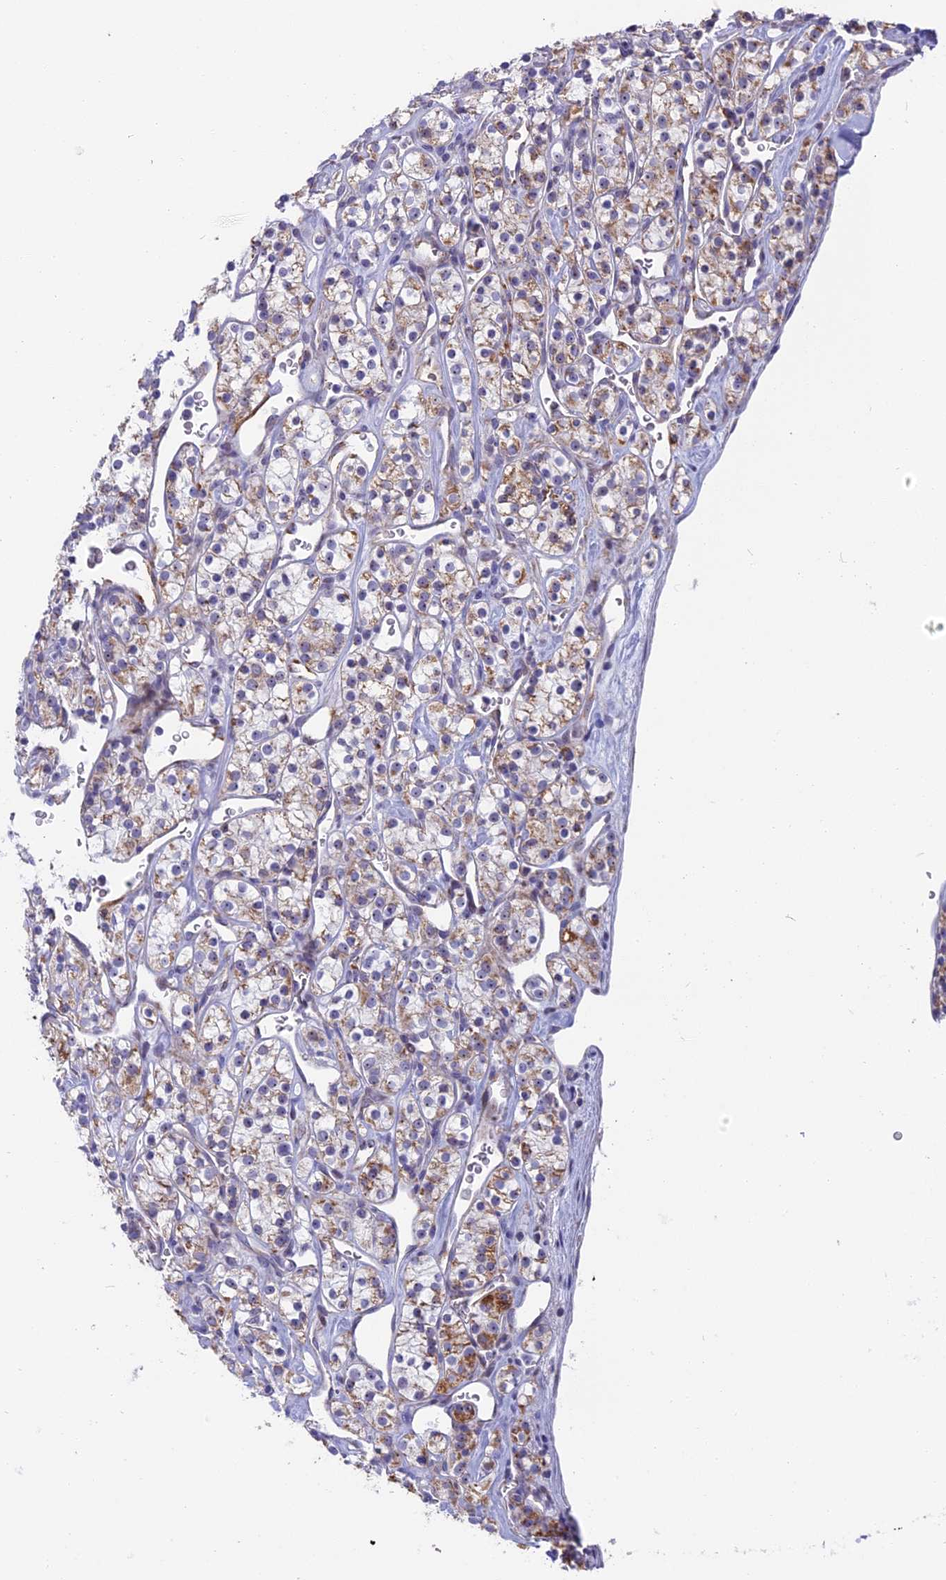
{"staining": {"intensity": "weak", "quantity": "25%-75%", "location": "cytoplasmic/membranous"}, "tissue": "renal cancer", "cell_type": "Tumor cells", "image_type": "cancer", "snomed": [{"axis": "morphology", "description": "Adenocarcinoma, NOS"}, {"axis": "topography", "description": "Kidney"}], "caption": "IHC (DAB) staining of human renal adenocarcinoma reveals weak cytoplasmic/membranous protein staining in approximately 25%-75% of tumor cells. The staining is performed using DAB brown chromogen to label protein expression. The nuclei are counter-stained blue using hematoxylin.", "gene": "DTWD1", "patient": {"sex": "male", "age": 77}}